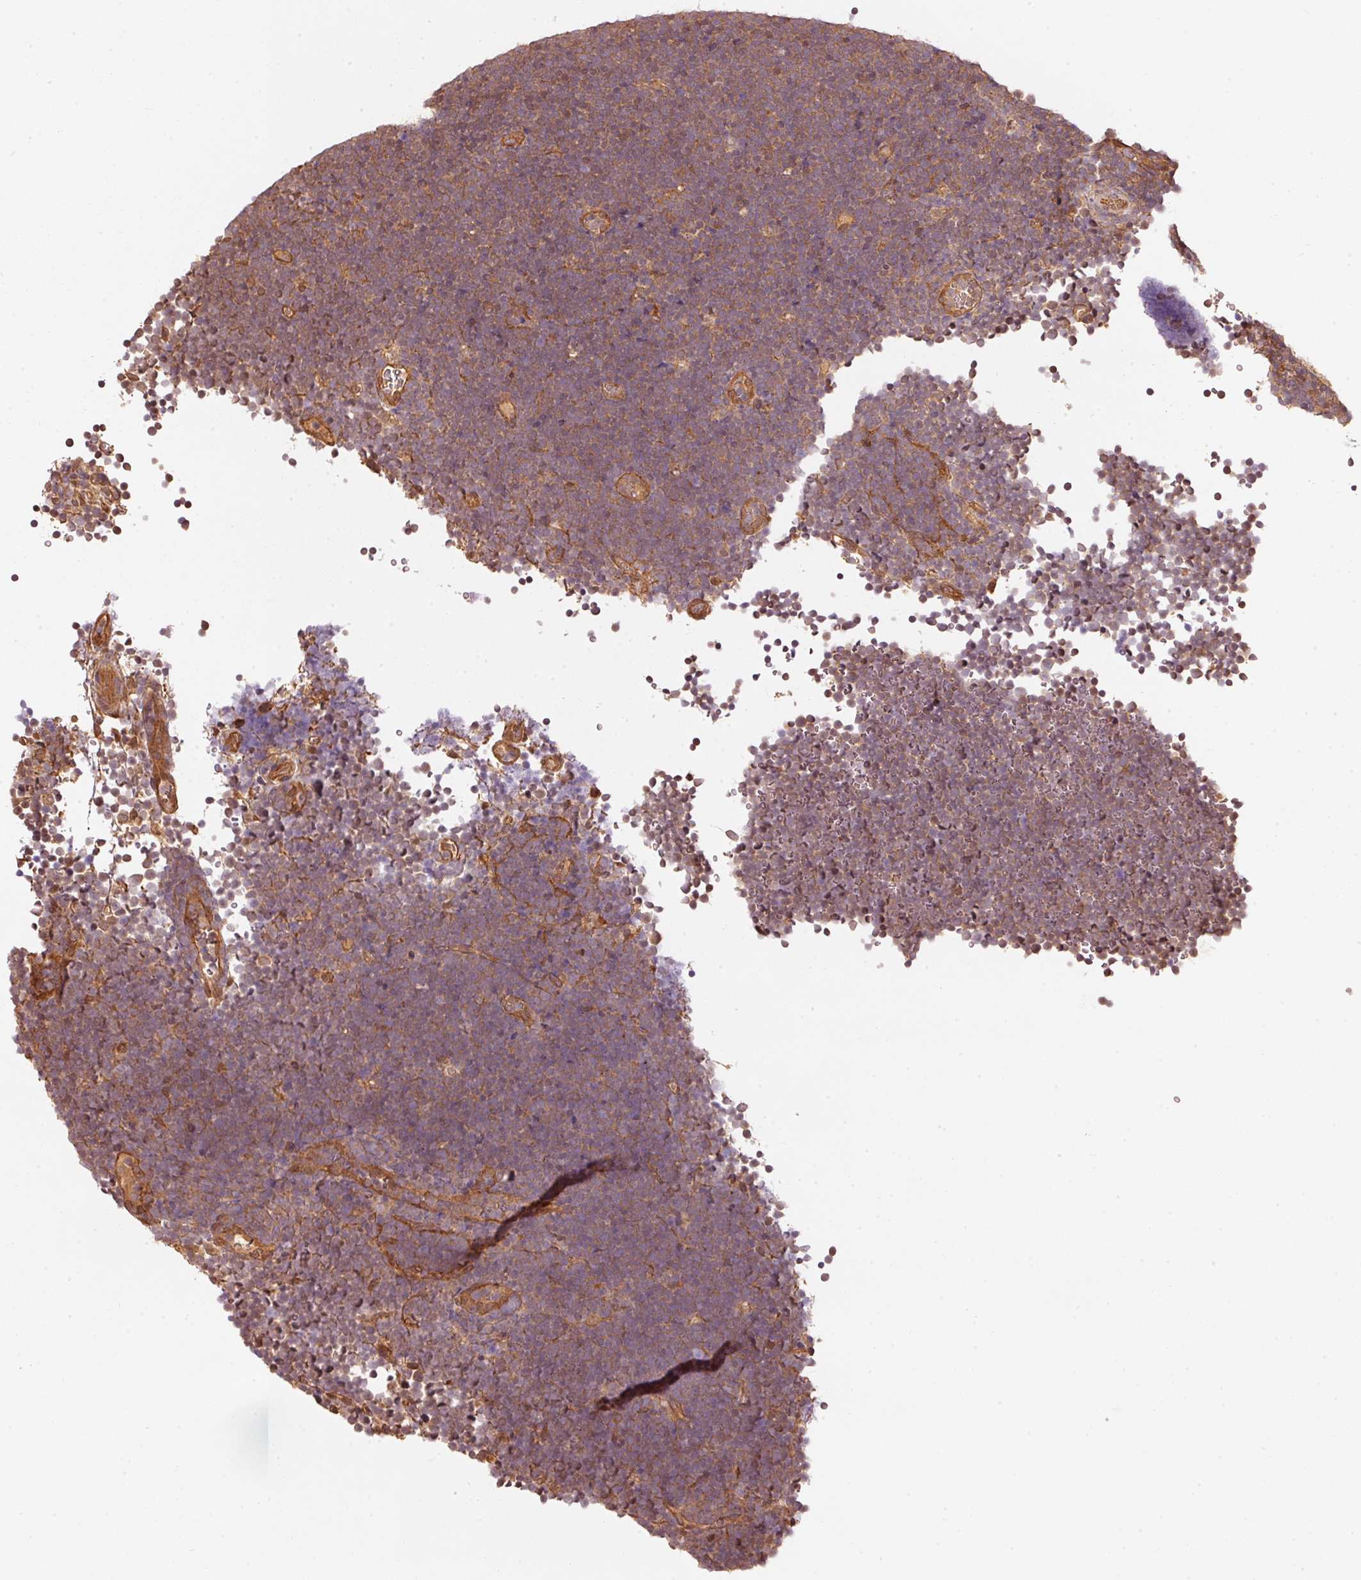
{"staining": {"intensity": "weak", "quantity": "25%-75%", "location": "cytoplasmic/membranous"}, "tissue": "lymphoma", "cell_type": "Tumor cells", "image_type": "cancer", "snomed": [{"axis": "morphology", "description": "Malignant lymphoma, non-Hodgkin's type, High grade"}, {"axis": "topography", "description": "Lymph node"}], "caption": "DAB (3,3'-diaminobenzidine) immunohistochemical staining of lymphoma displays weak cytoplasmic/membranous protein positivity in approximately 25%-75% of tumor cells.", "gene": "STAU1", "patient": {"sex": "male", "age": 13}}